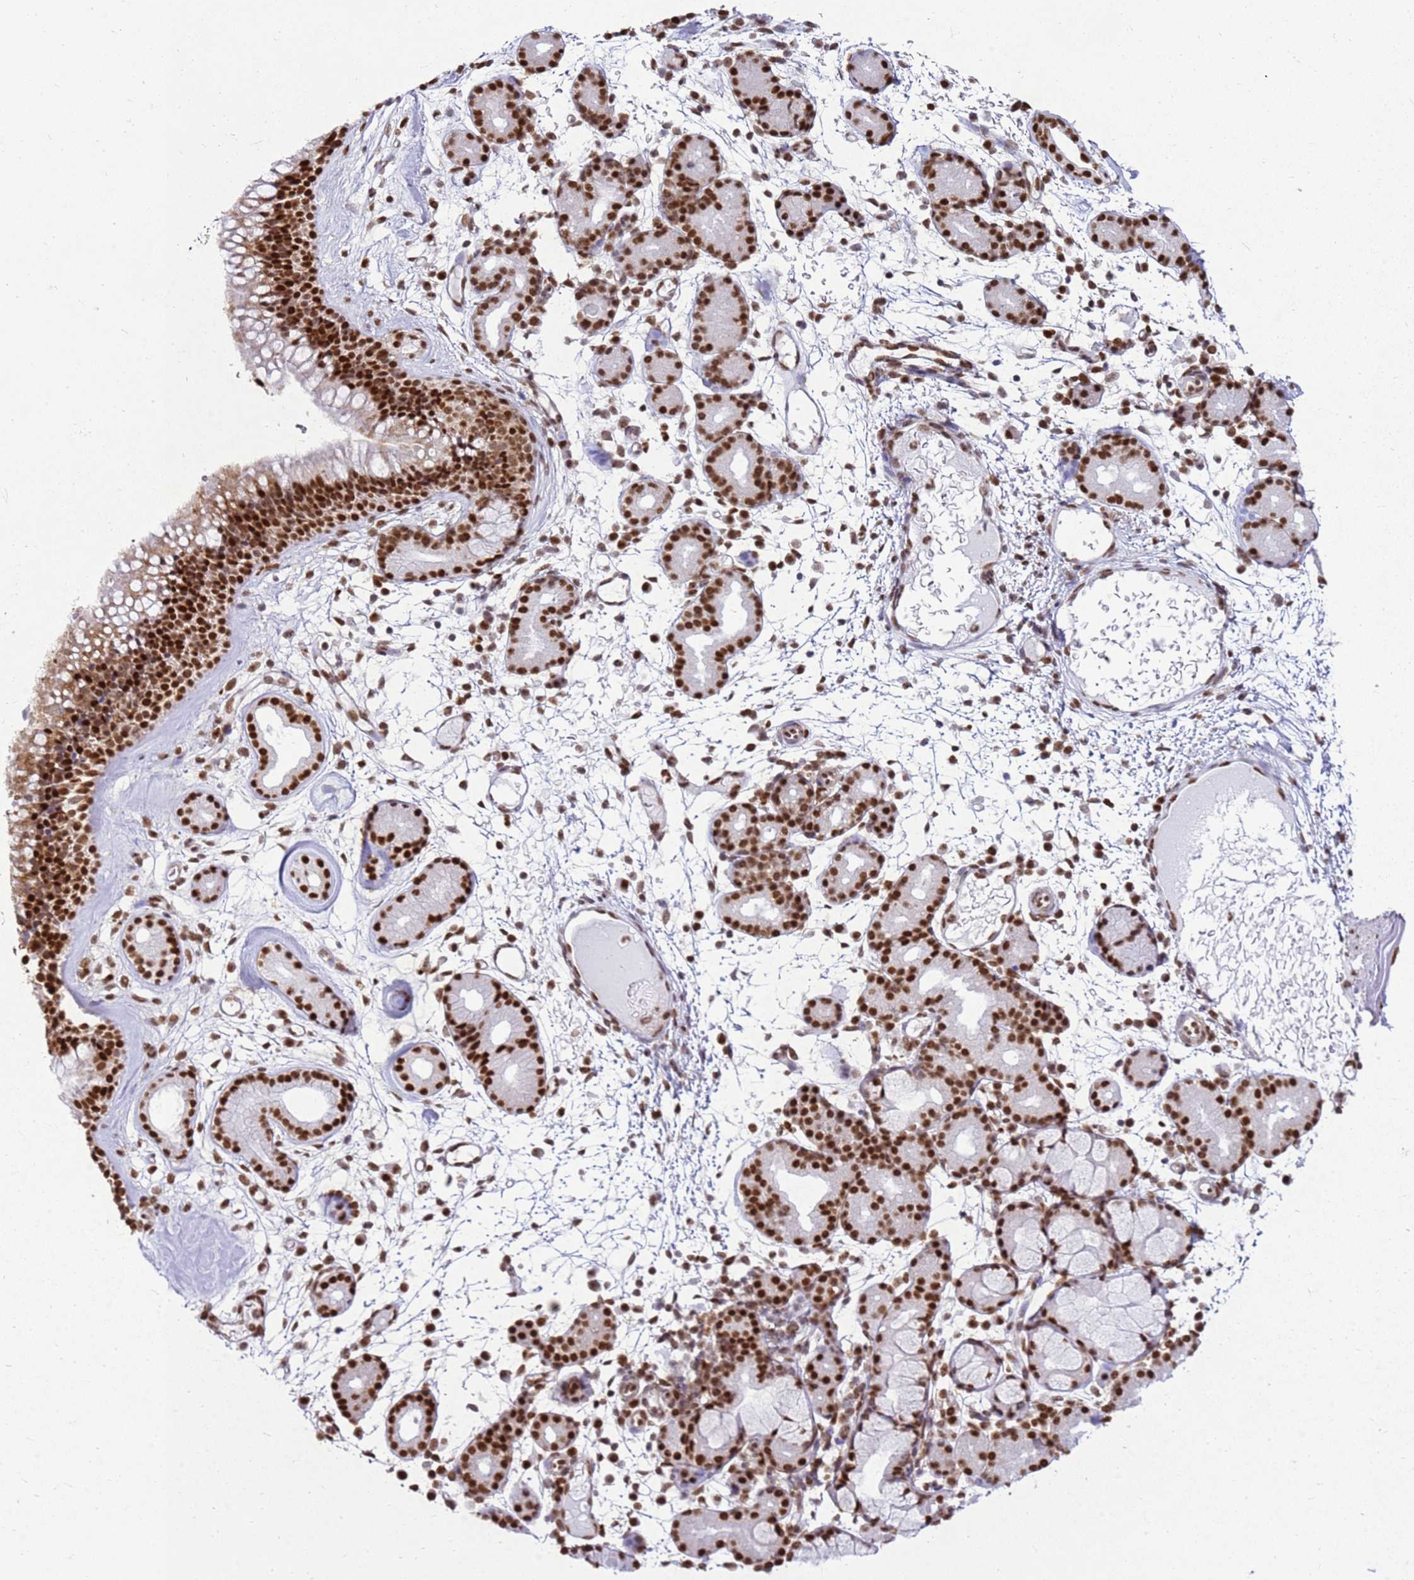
{"staining": {"intensity": "strong", "quantity": ">75%", "location": "nuclear"}, "tissue": "nasopharynx", "cell_type": "Respiratory epithelial cells", "image_type": "normal", "snomed": [{"axis": "morphology", "description": "Normal tissue, NOS"}, {"axis": "topography", "description": "Nasopharynx"}], "caption": "Brown immunohistochemical staining in normal human nasopharynx exhibits strong nuclear staining in about >75% of respiratory epithelial cells. Nuclei are stained in blue.", "gene": "APEX1", "patient": {"sex": "female", "age": 81}}